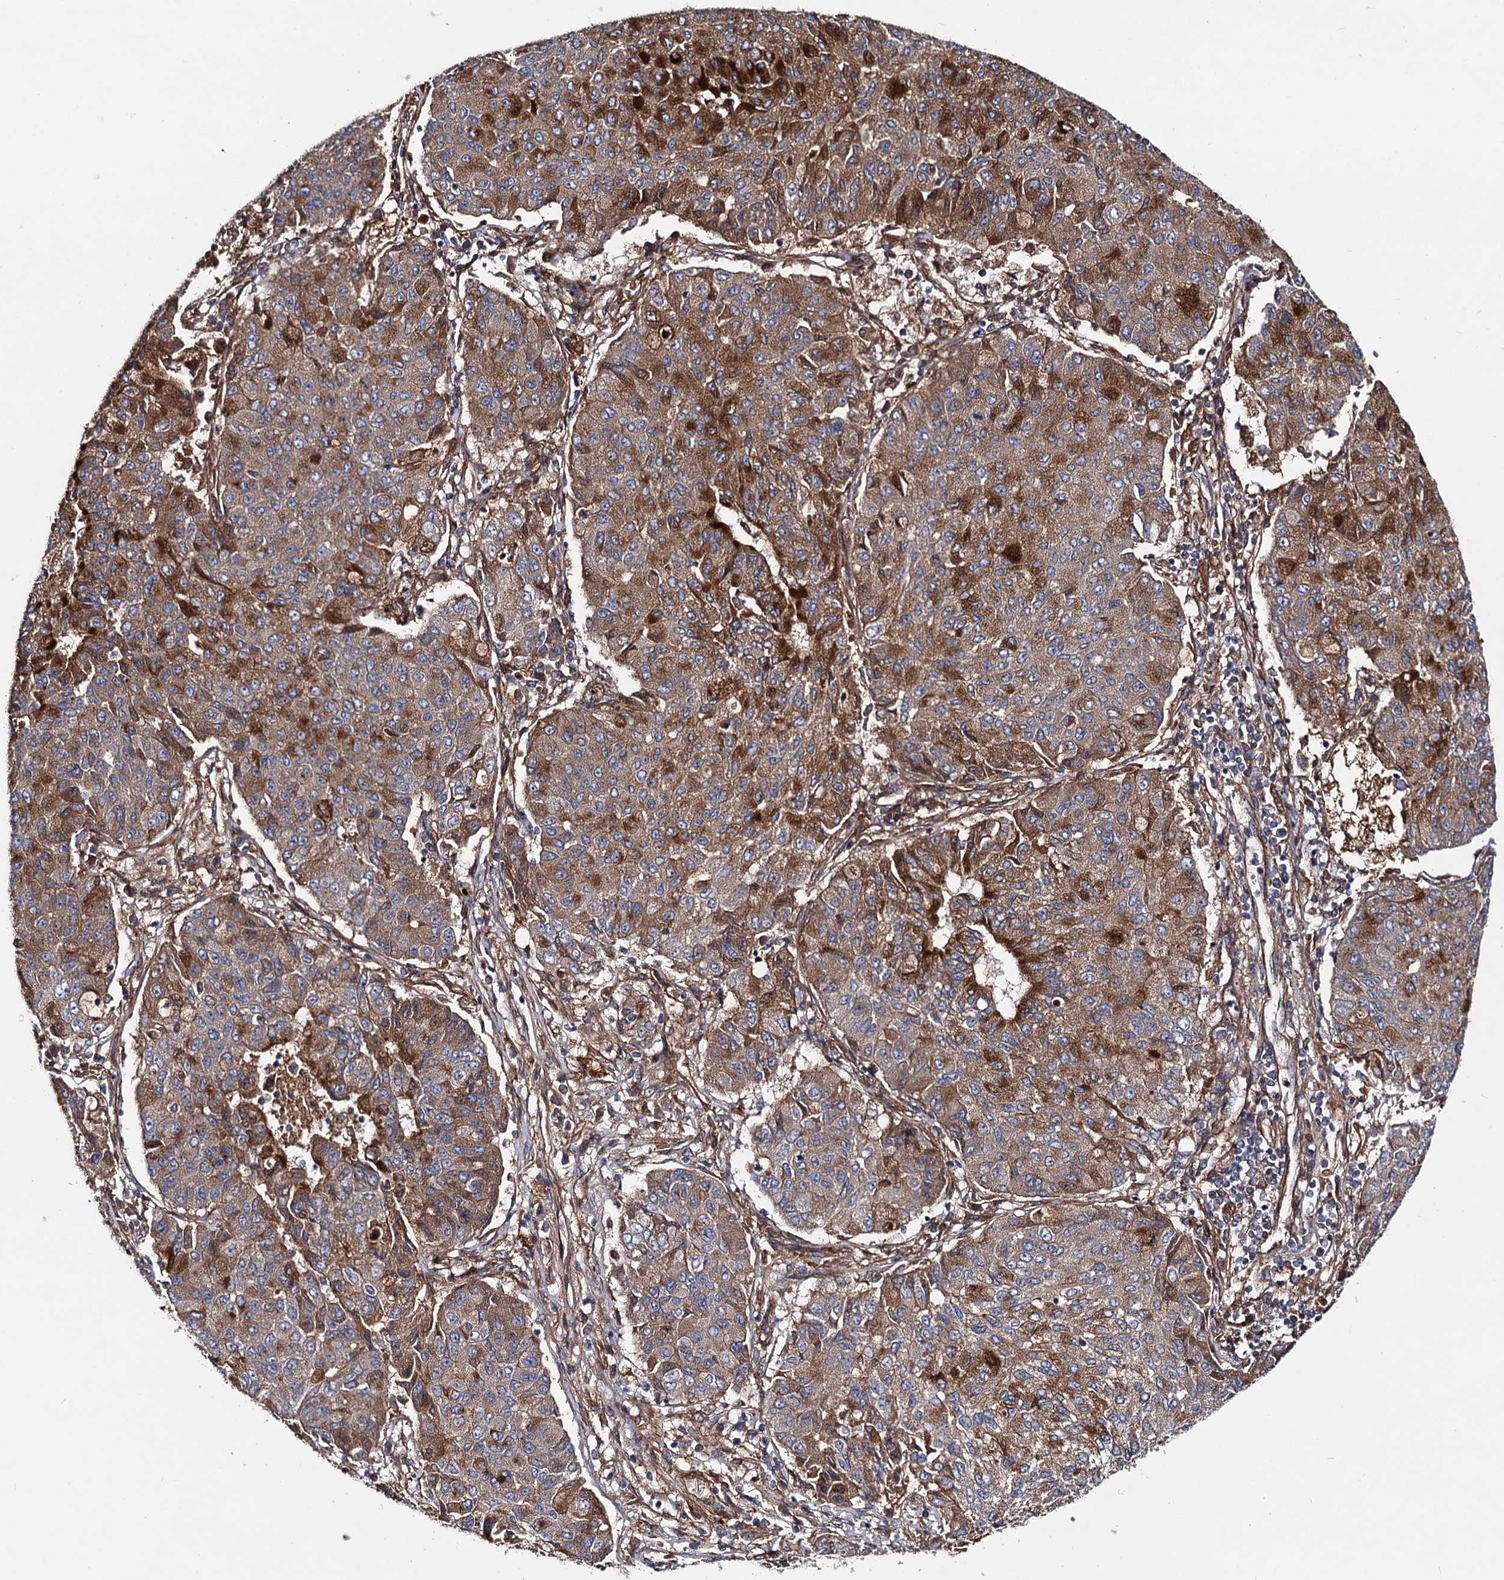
{"staining": {"intensity": "moderate", "quantity": ">75%", "location": "cytoplasmic/membranous"}, "tissue": "lung cancer", "cell_type": "Tumor cells", "image_type": "cancer", "snomed": [{"axis": "morphology", "description": "Squamous cell carcinoma, NOS"}, {"axis": "topography", "description": "Lung"}], "caption": "DAB immunohistochemical staining of lung squamous cell carcinoma demonstrates moderate cytoplasmic/membranous protein positivity in about >75% of tumor cells.", "gene": "CIP2A", "patient": {"sex": "male", "age": 74}}